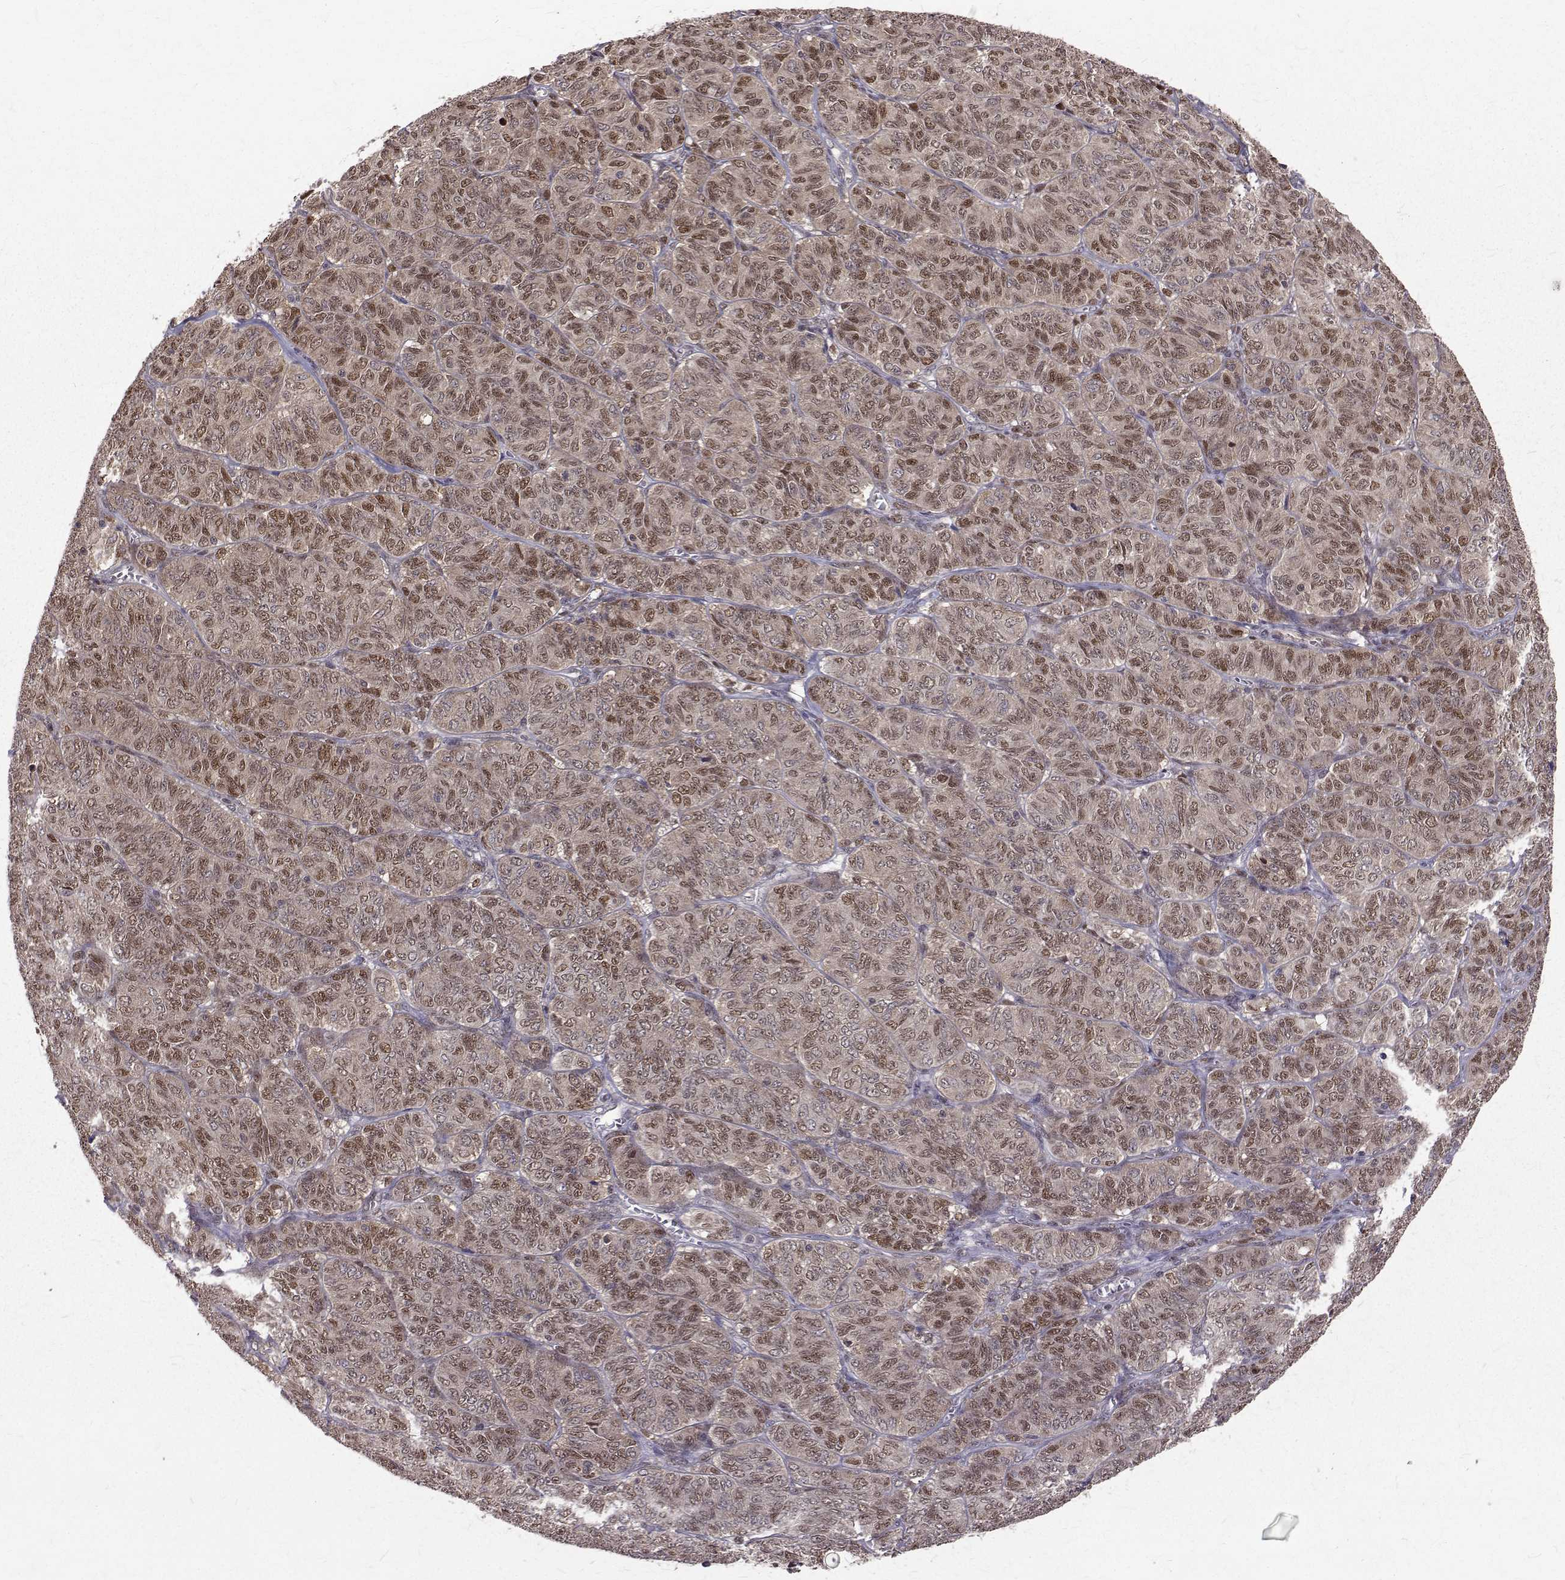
{"staining": {"intensity": "moderate", "quantity": ">75%", "location": "nuclear"}, "tissue": "ovarian cancer", "cell_type": "Tumor cells", "image_type": "cancer", "snomed": [{"axis": "morphology", "description": "Carcinoma, endometroid"}, {"axis": "topography", "description": "Ovary"}], "caption": "Ovarian cancer was stained to show a protein in brown. There is medium levels of moderate nuclear staining in about >75% of tumor cells.", "gene": "NIF3L1", "patient": {"sex": "female", "age": 80}}